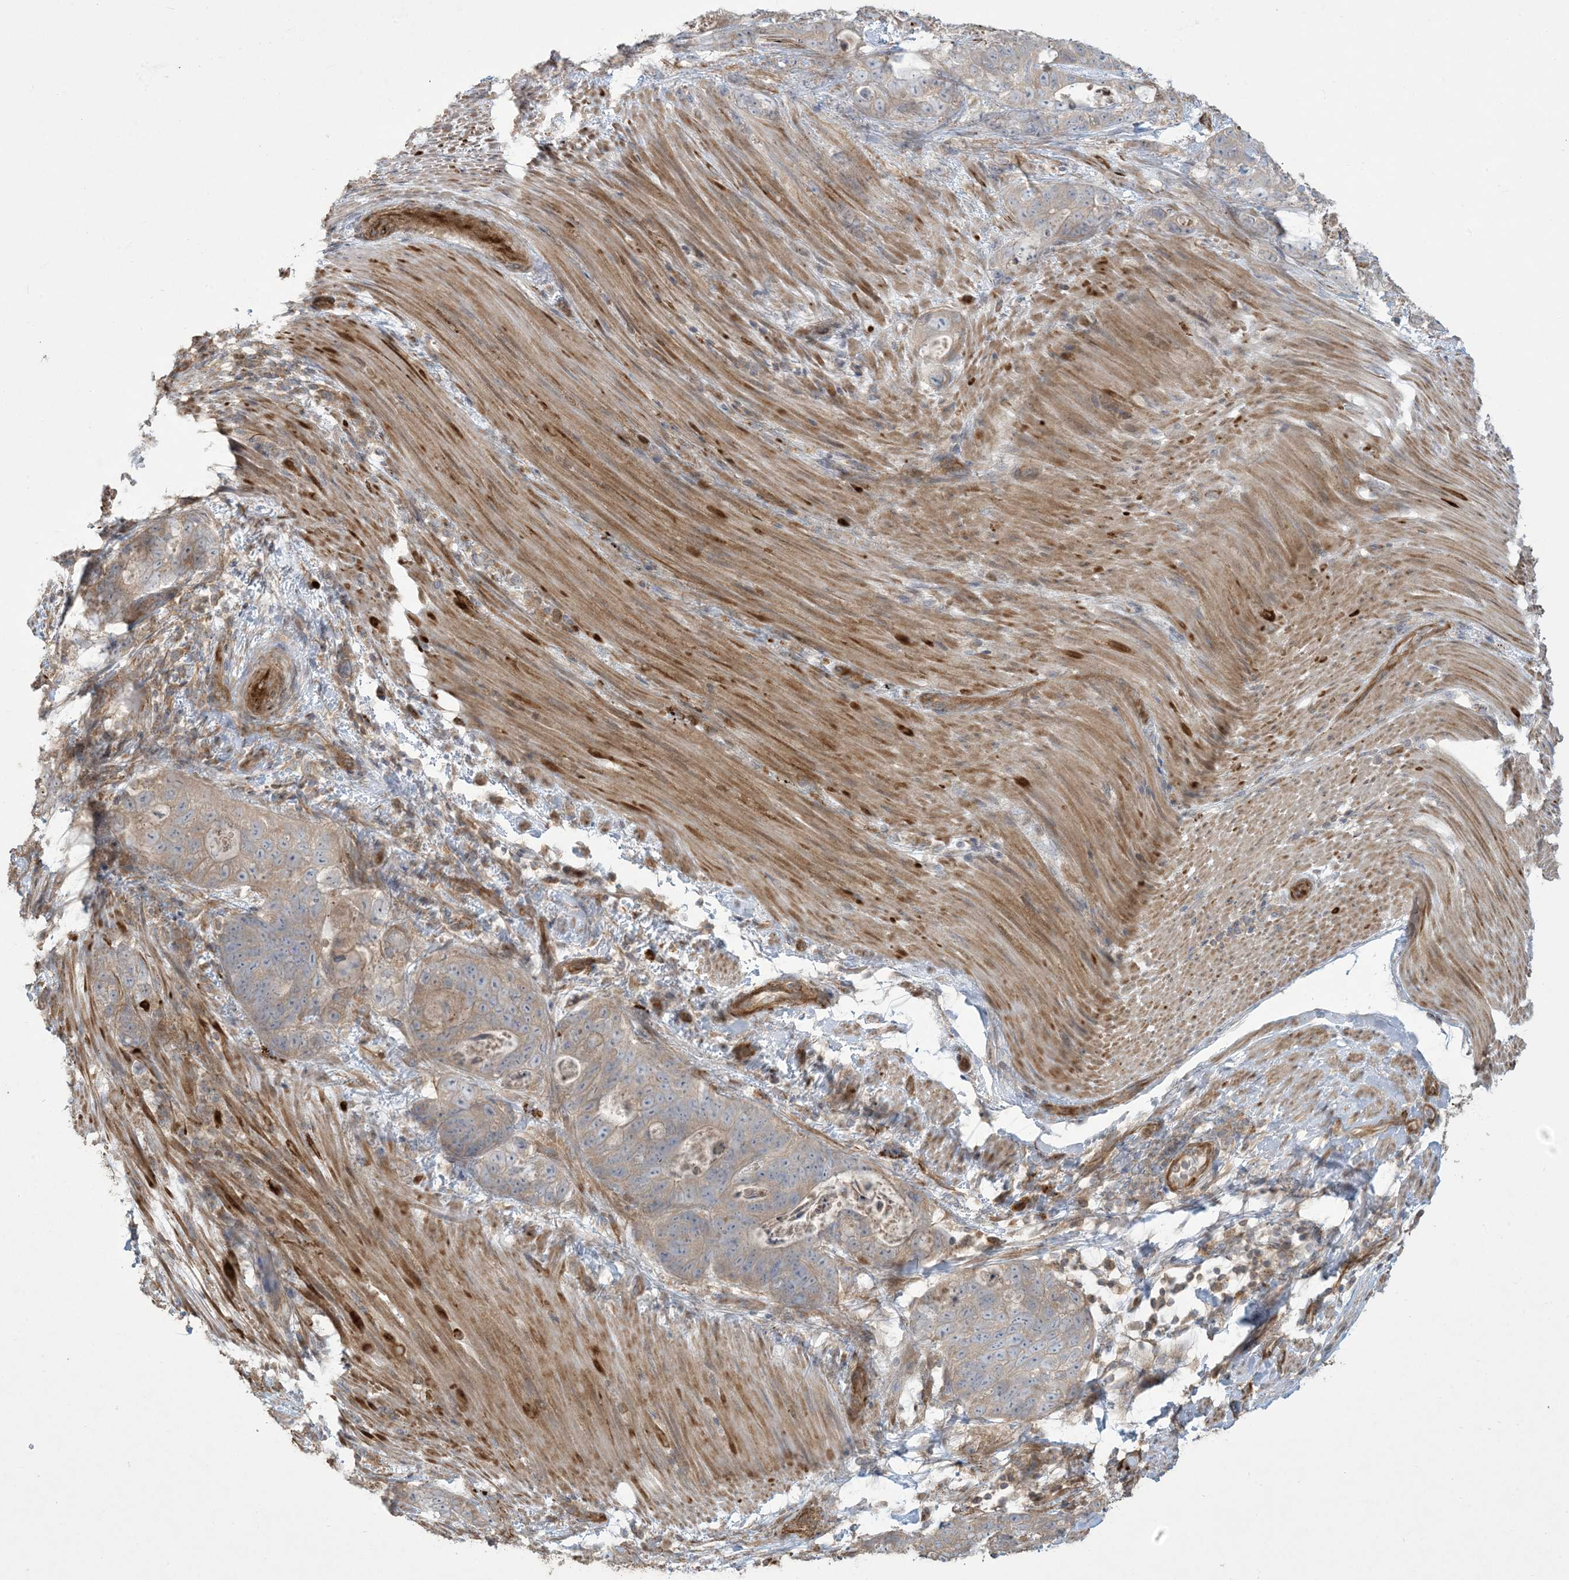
{"staining": {"intensity": "weak", "quantity": "<25%", "location": "cytoplasmic/membranous"}, "tissue": "stomach cancer", "cell_type": "Tumor cells", "image_type": "cancer", "snomed": [{"axis": "morphology", "description": "Normal tissue, NOS"}, {"axis": "morphology", "description": "Adenocarcinoma, NOS"}, {"axis": "topography", "description": "Stomach"}], "caption": "DAB (3,3'-diaminobenzidine) immunohistochemical staining of human stomach adenocarcinoma shows no significant expression in tumor cells.", "gene": "KLHL18", "patient": {"sex": "female", "age": 89}}